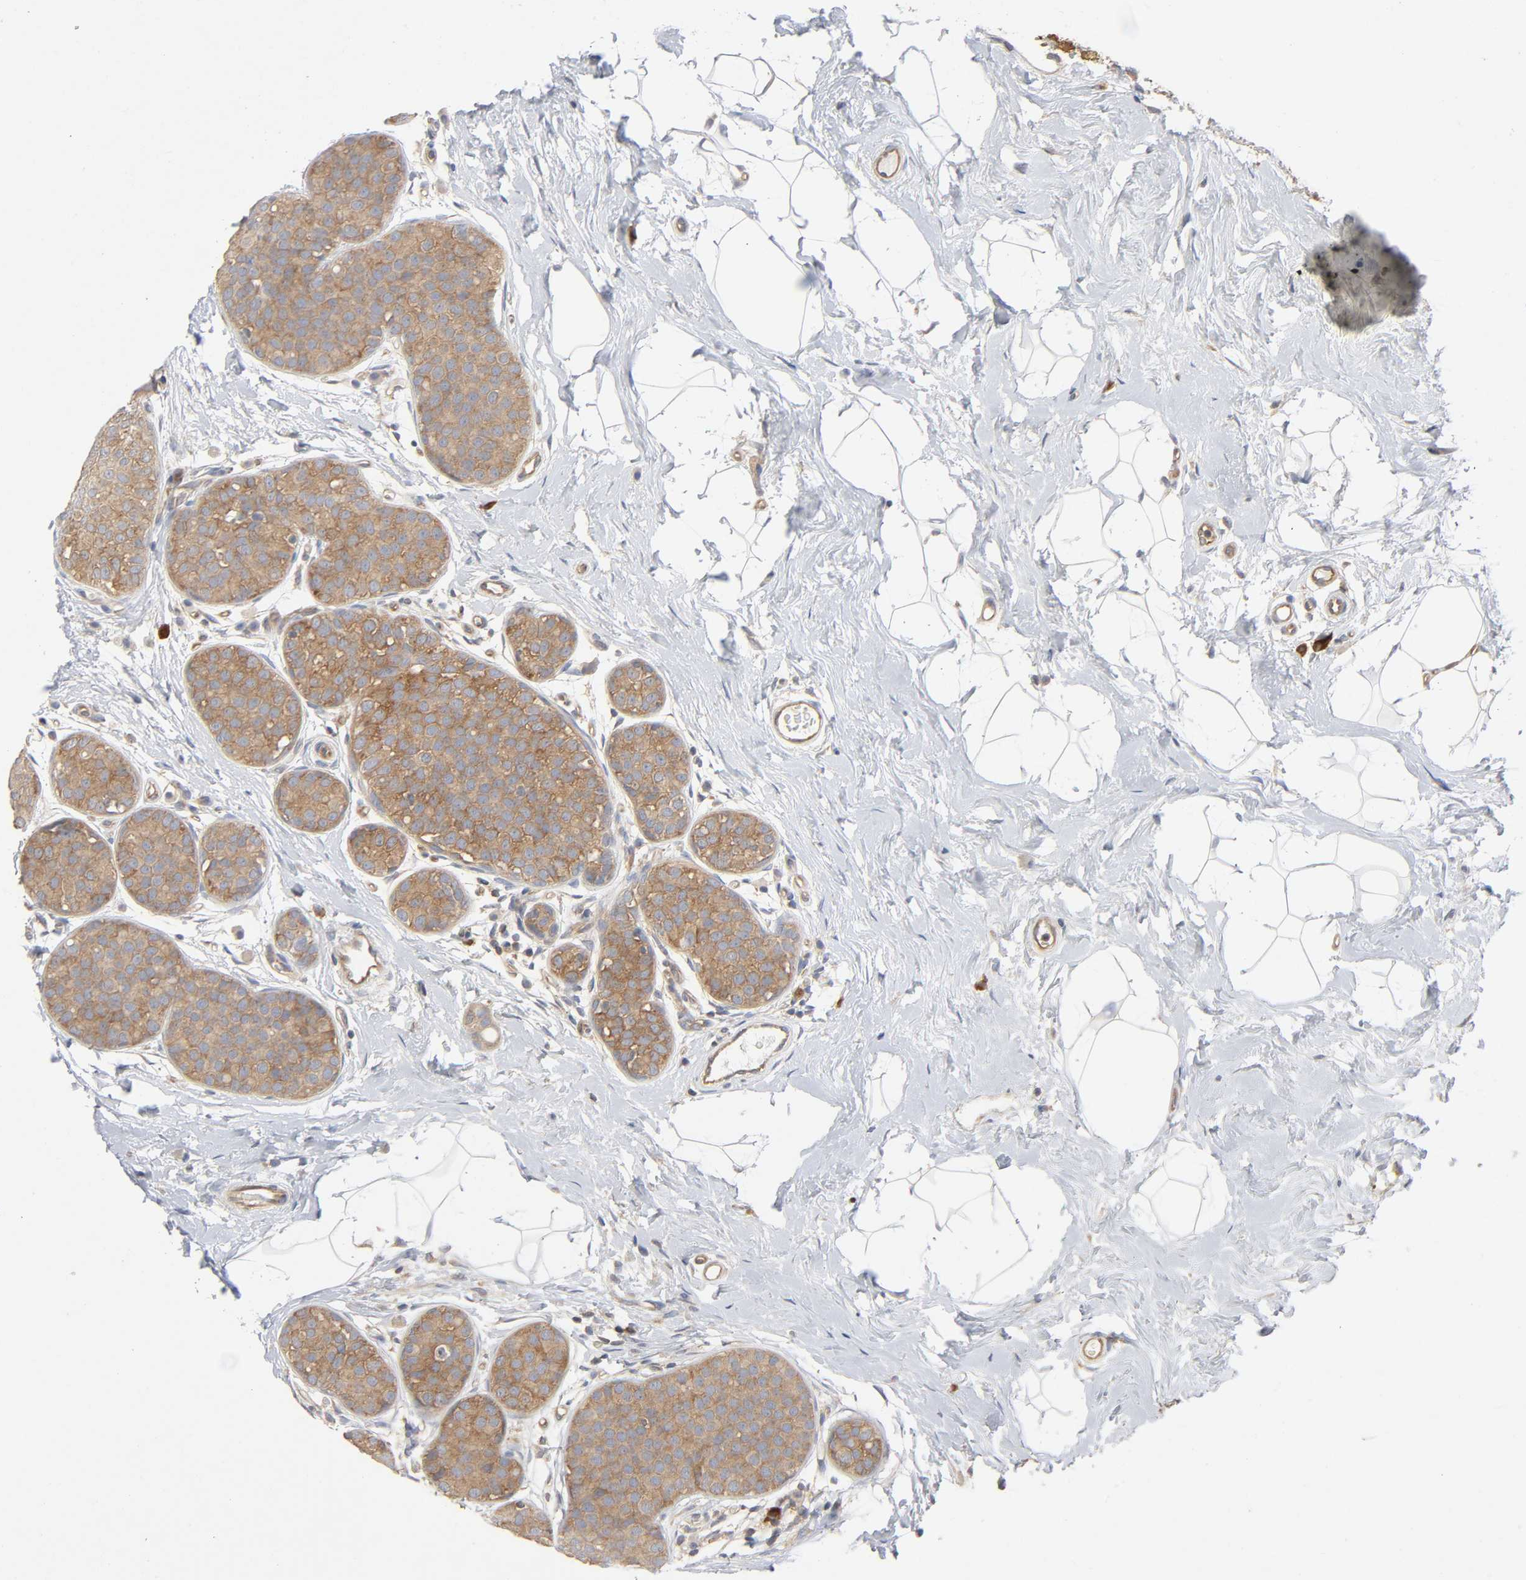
{"staining": {"intensity": "moderate", "quantity": ">75%", "location": "cytoplasmic/membranous"}, "tissue": "breast cancer", "cell_type": "Tumor cells", "image_type": "cancer", "snomed": [{"axis": "morphology", "description": "Lobular carcinoma, in situ"}, {"axis": "morphology", "description": "Lobular carcinoma"}, {"axis": "topography", "description": "Breast"}], "caption": "Brown immunohistochemical staining in lobular carcinoma in situ (breast) exhibits moderate cytoplasmic/membranous expression in approximately >75% of tumor cells.", "gene": "SCHIP1", "patient": {"sex": "female", "age": 41}}